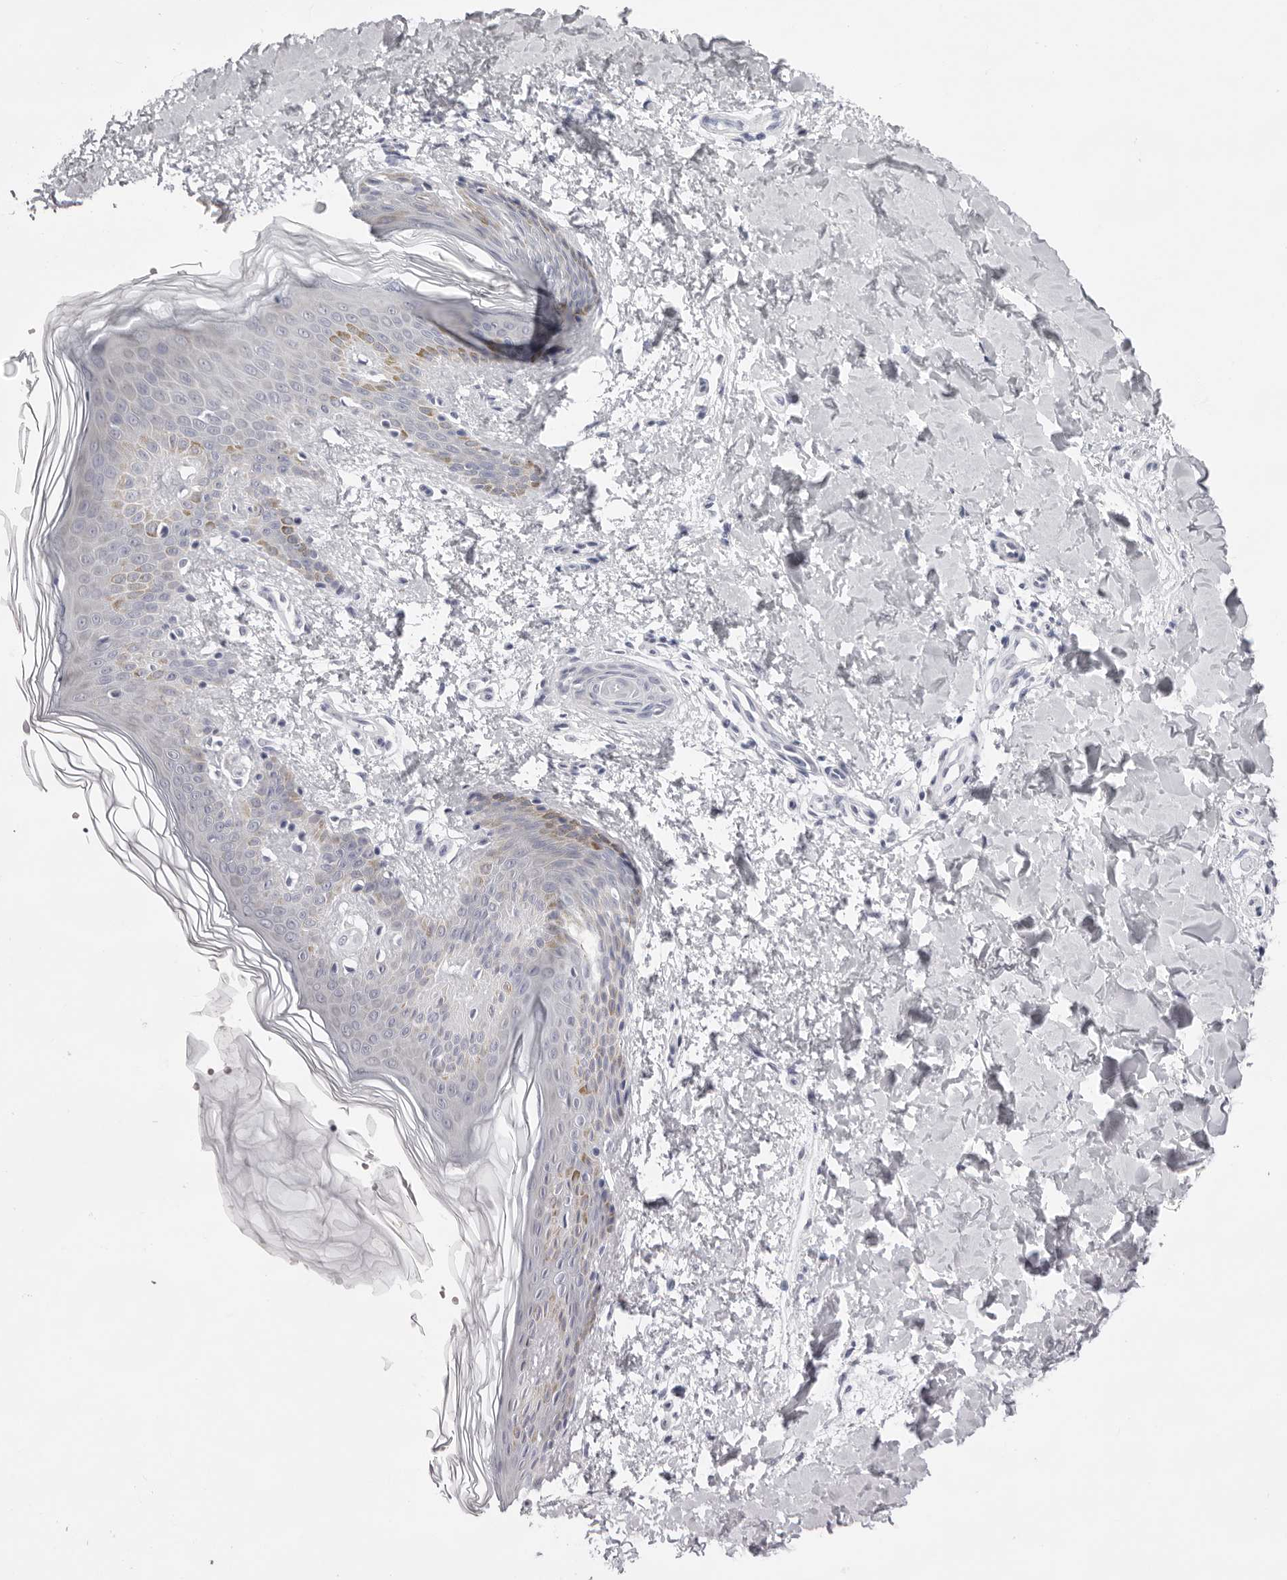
{"staining": {"intensity": "negative", "quantity": "none", "location": "none"}, "tissue": "skin", "cell_type": "Fibroblasts", "image_type": "normal", "snomed": [{"axis": "morphology", "description": "Normal tissue, NOS"}, {"axis": "morphology", "description": "Neoplasm, benign, NOS"}, {"axis": "topography", "description": "Skin"}, {"axis": "topography", "description": "Soft tissue"}], "caption": "DAB immunohistochemical staining of unremarkable human skin demonstrates no significant staining in fibroblasts.", "gene": "SMIM2", "patient": {"sex": "male", "age": 26}}